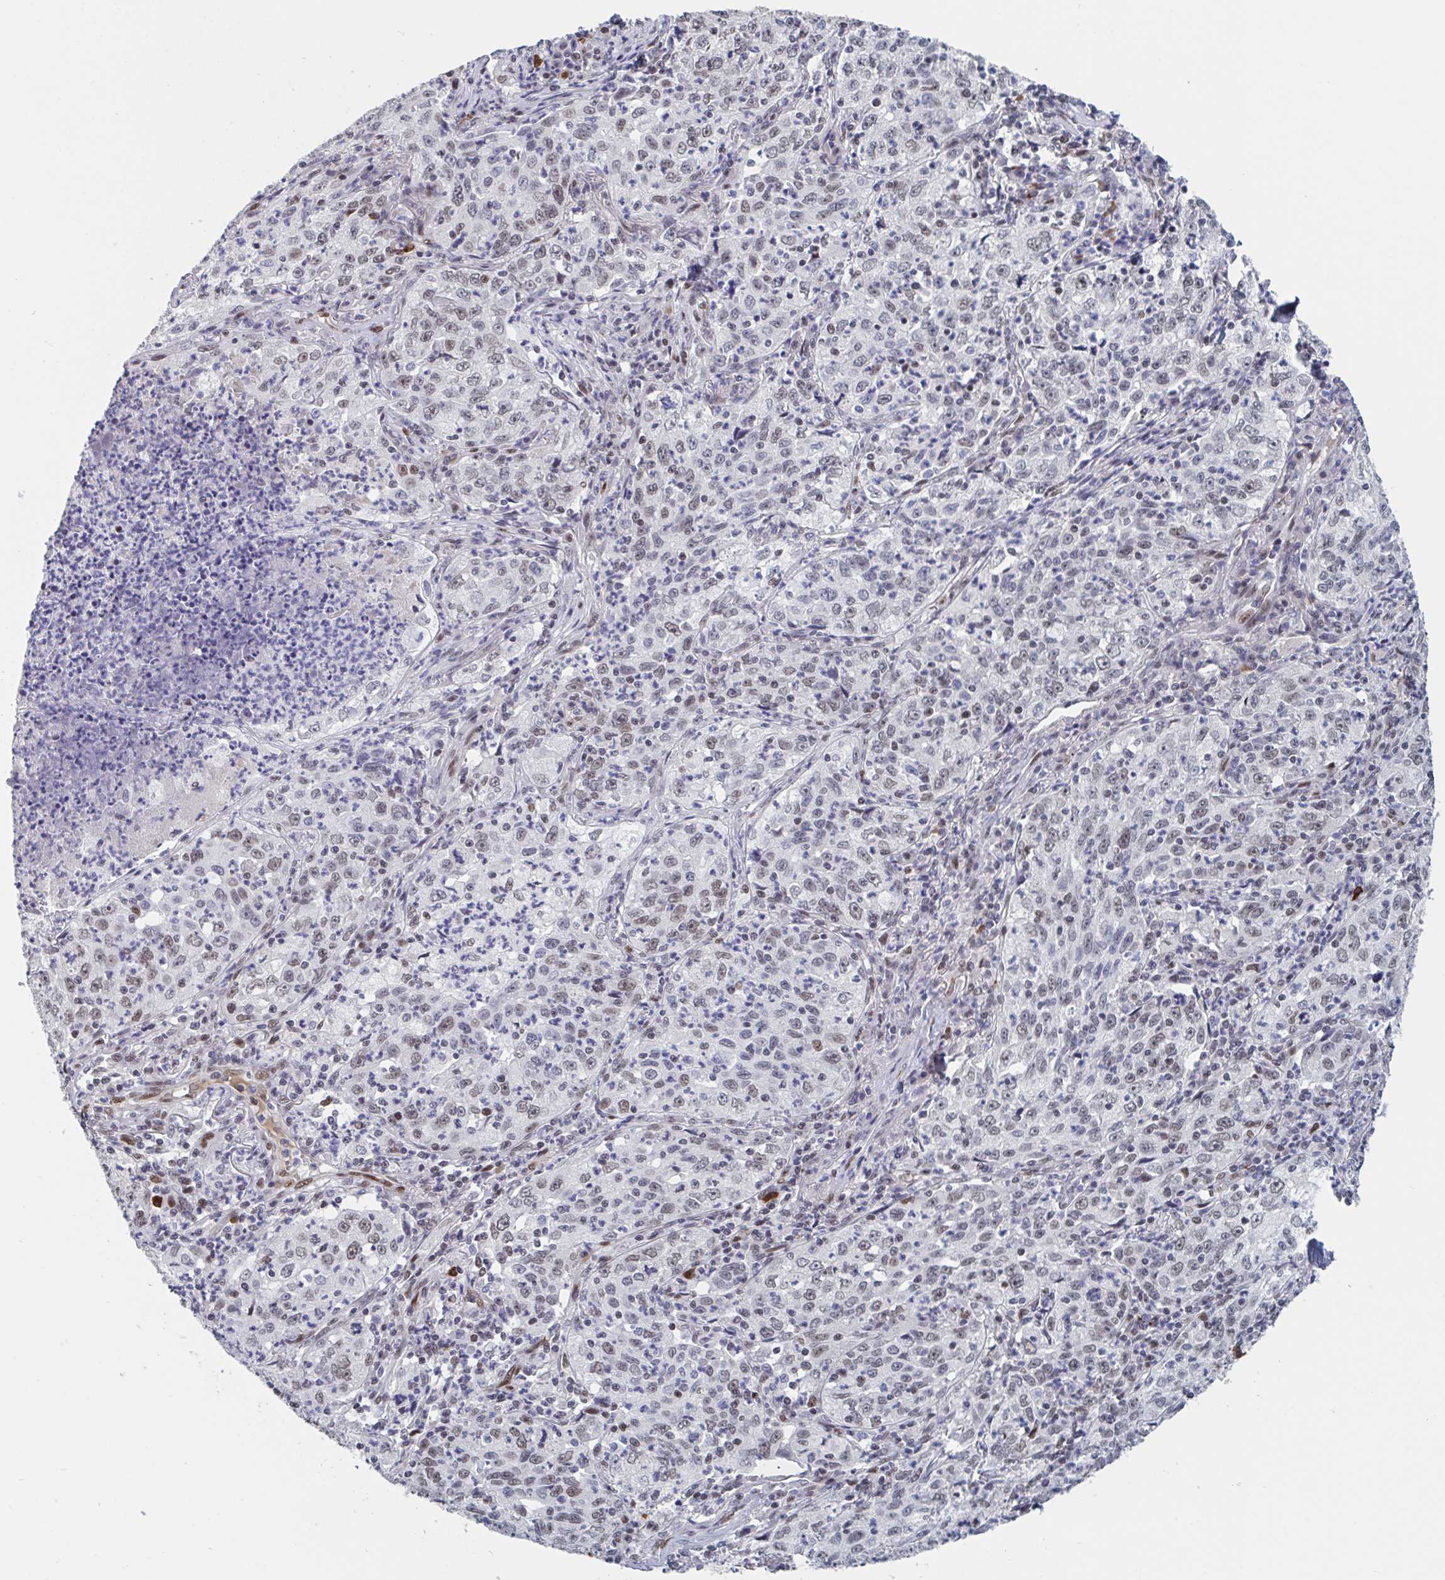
{"staining": {"intensity": "weak", "quantity": ">75%", "location": "nuclear"}, "tissue": "lung cancer", "cell_type": "Tumor cells", "image_type": "cancer", "snomed": [{"axis": "morphology", "description": "Squamous cell carcinoma, NOS"}, {"axis": "topography", "description": "Lung"}], "caption": "Approximately >75% of tumor cells in human lung cancer (squamous cell carcinoma) reveal weak nuclear protein positivity as visualized by brown immunohistochemical staining.", "gene": "BCL7B", "patient": {"sex": "male", "age": 71}}